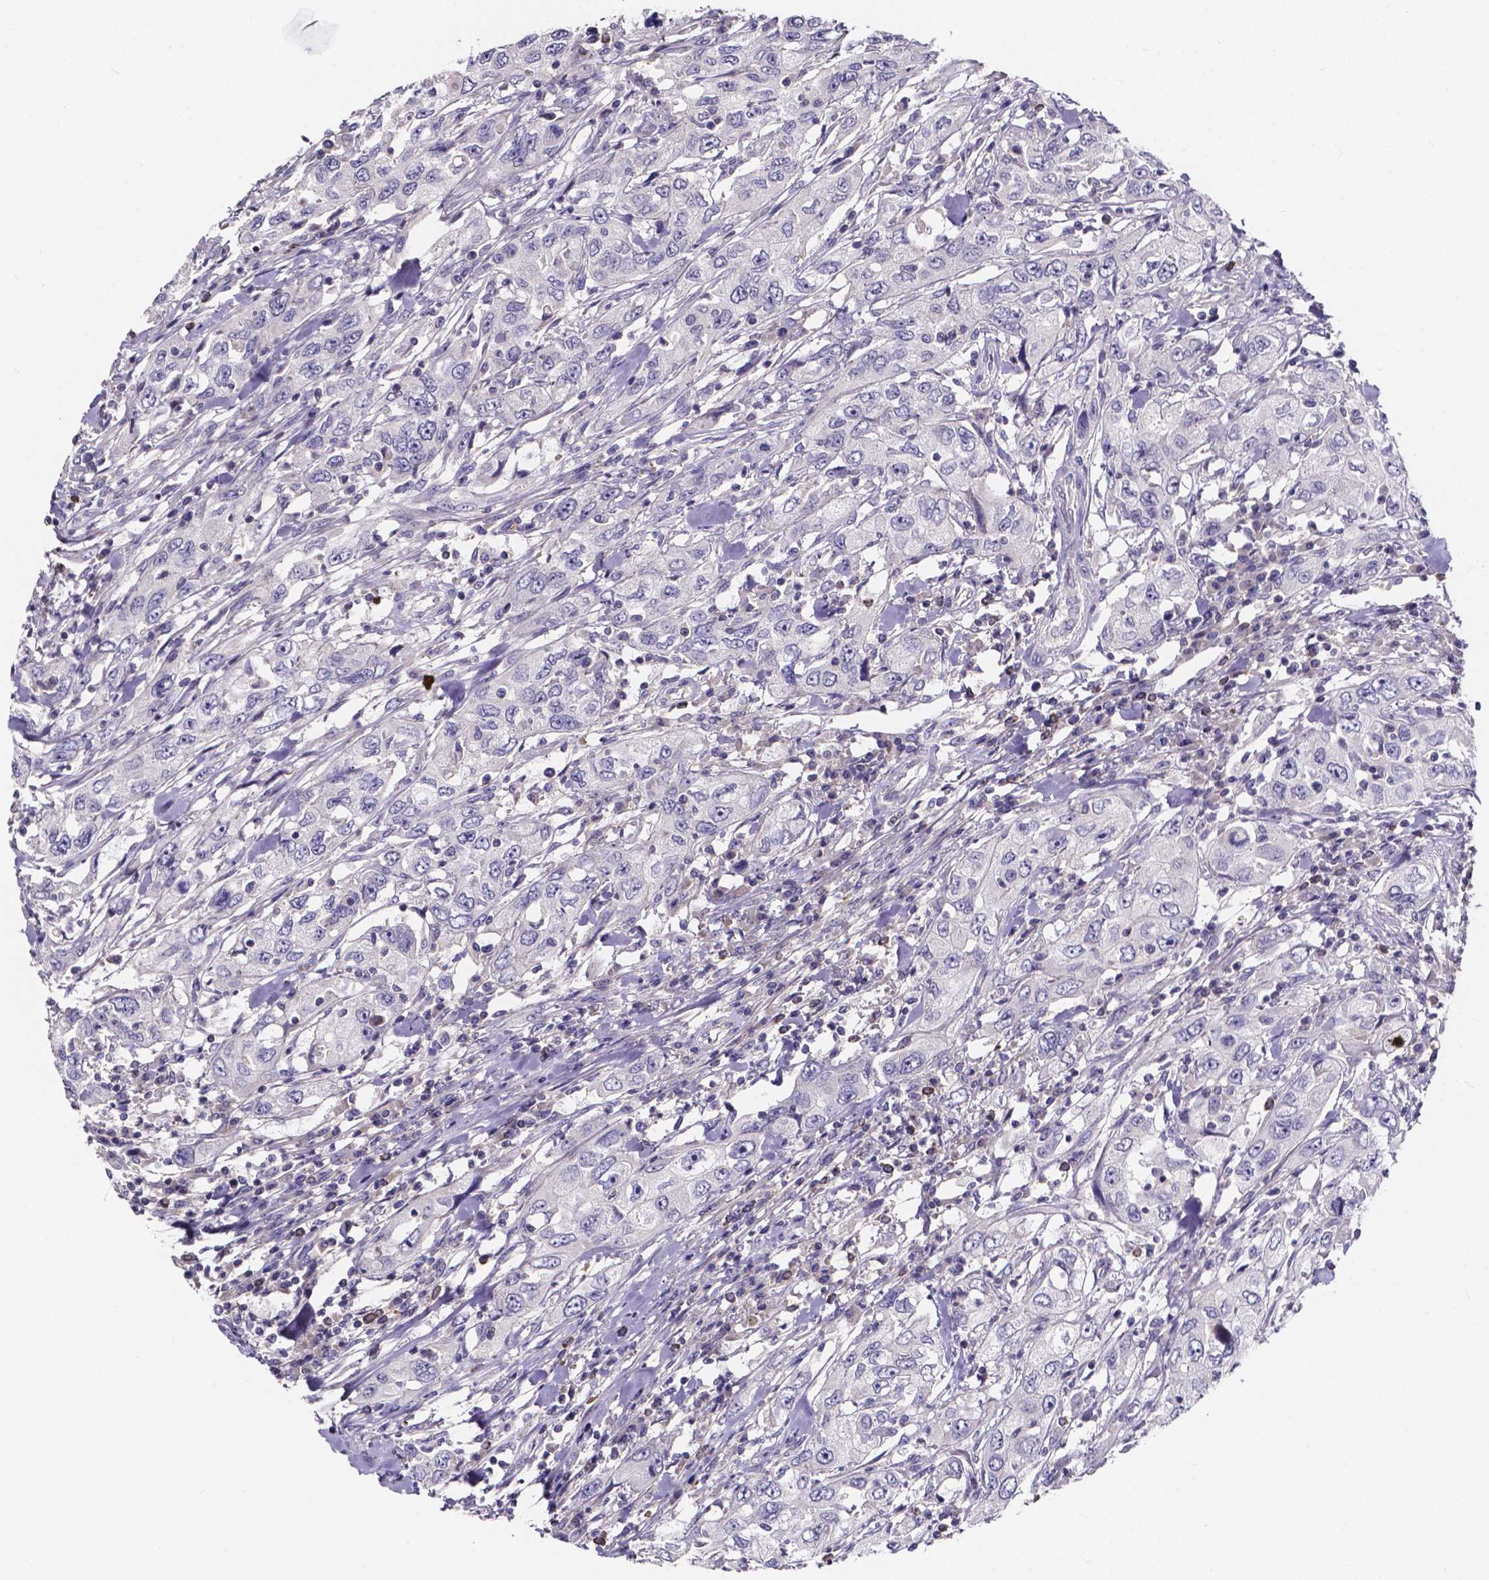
{"staining": {"intensity": "negative", "quantity": "none", "location": "none"}, "tissue": "urothelial cancer", "cell_type": "Tumor cells", "image_type": "cancer", "snomed": [{"axis": "morphology", "description": "Urothelial carcinoma, High grade"}, {"axis": "topography", "description": "Urinary bladder"}], "caption": "Immunohistochemistry micrograph of urothelial cancer stained for a protein (brown), which demonstrates no positivity in tumor cells.", "gene": "SPOCD1", "patient": {"sex": "male", "age": 76}}